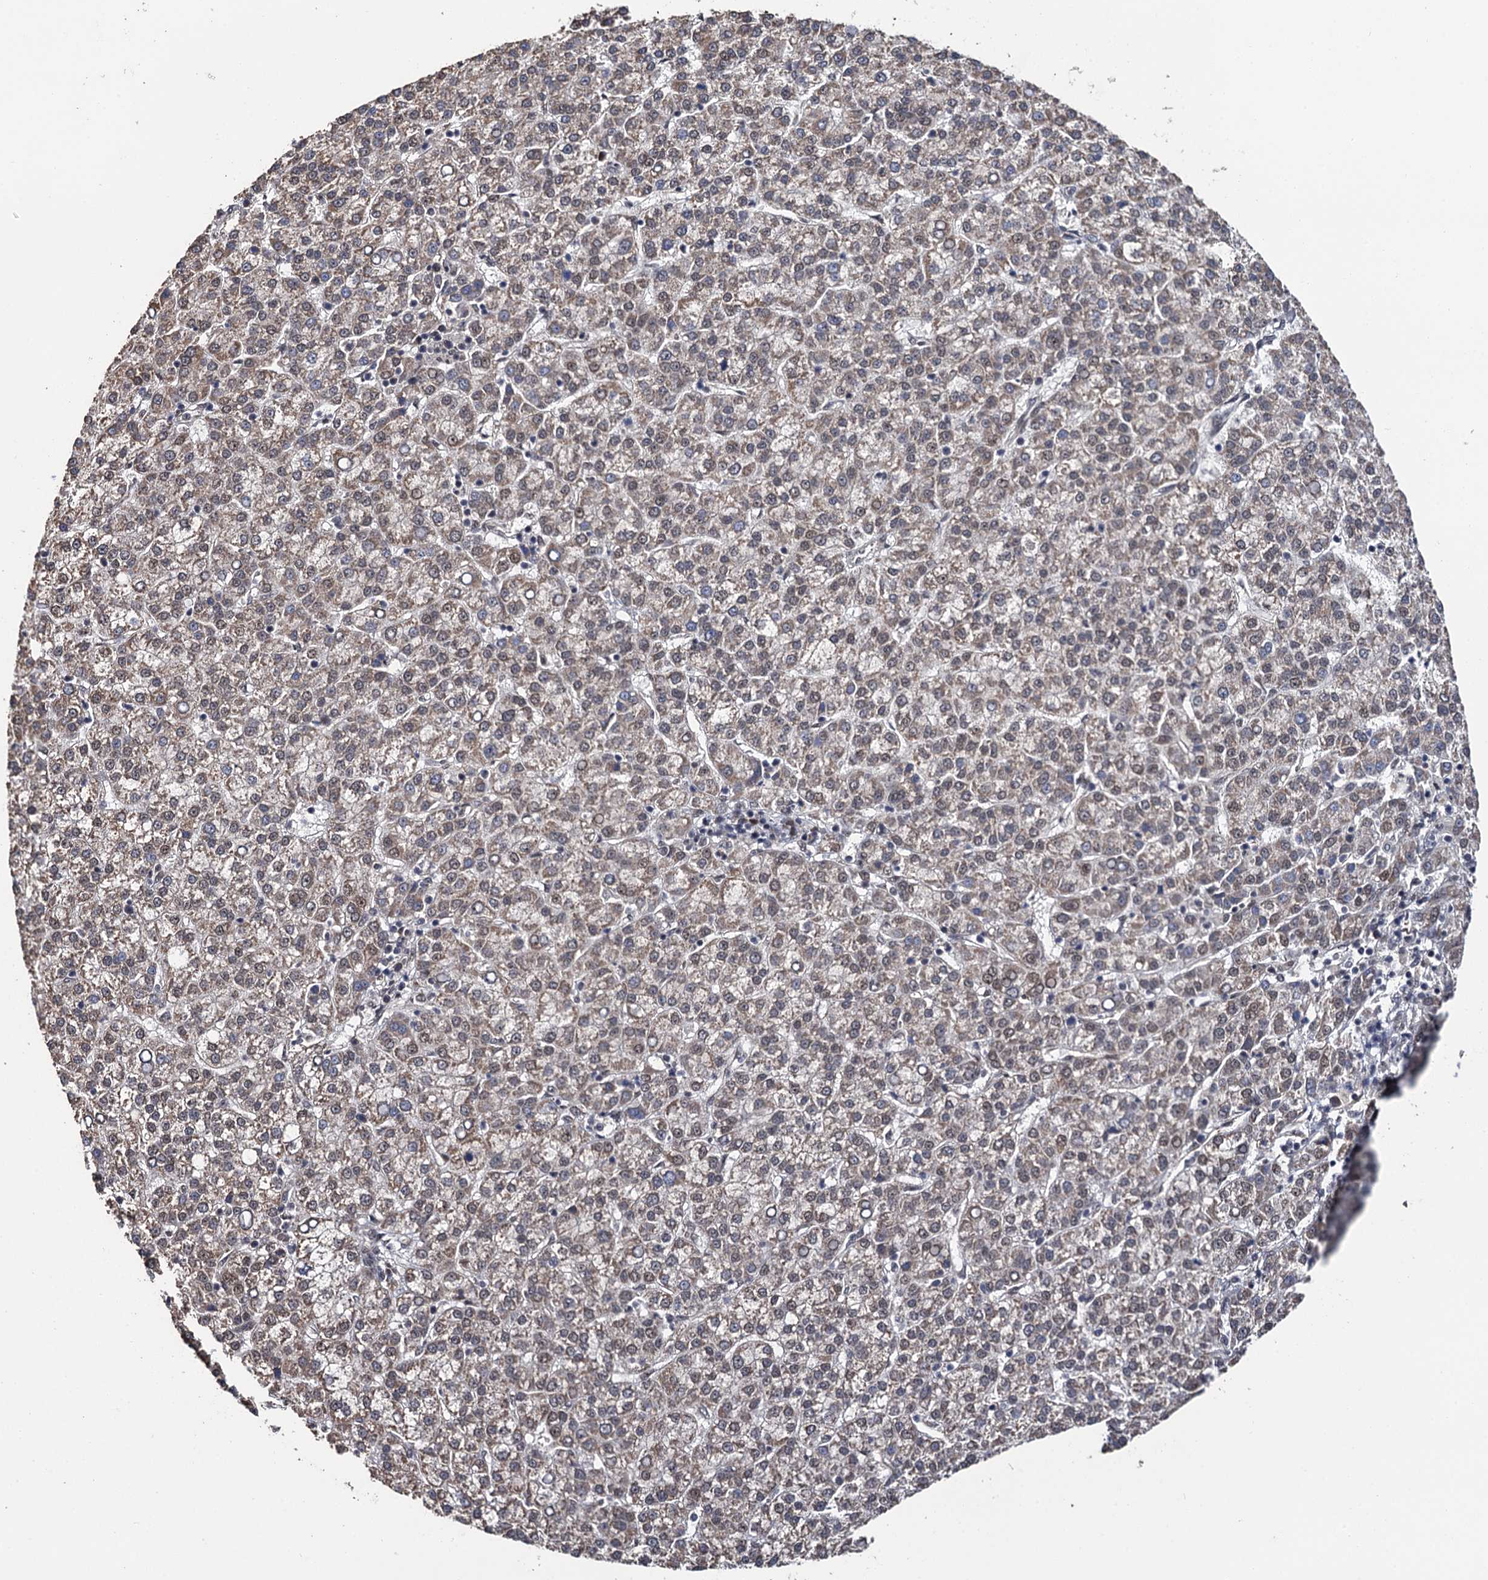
{"staining": {"intensity": "weak", "quantity": "25%-75%", "location": "nuclear"}, "tissue": "liver cancer", "cell_type": "Tumor cells", "image_type": "cancer", "snomed": [{"axis": "morphology", "description": "Carcinoma, Hepatocellular, NOS"}, {"axis": "topography", "description": "Liver"}], "caption": "Human liver hepatocellular carcinoma stained with a protein marker displays weak staining in tumor cells.", "gene": "LRRC63", "patient": {"sex": "female", "age": 58}}